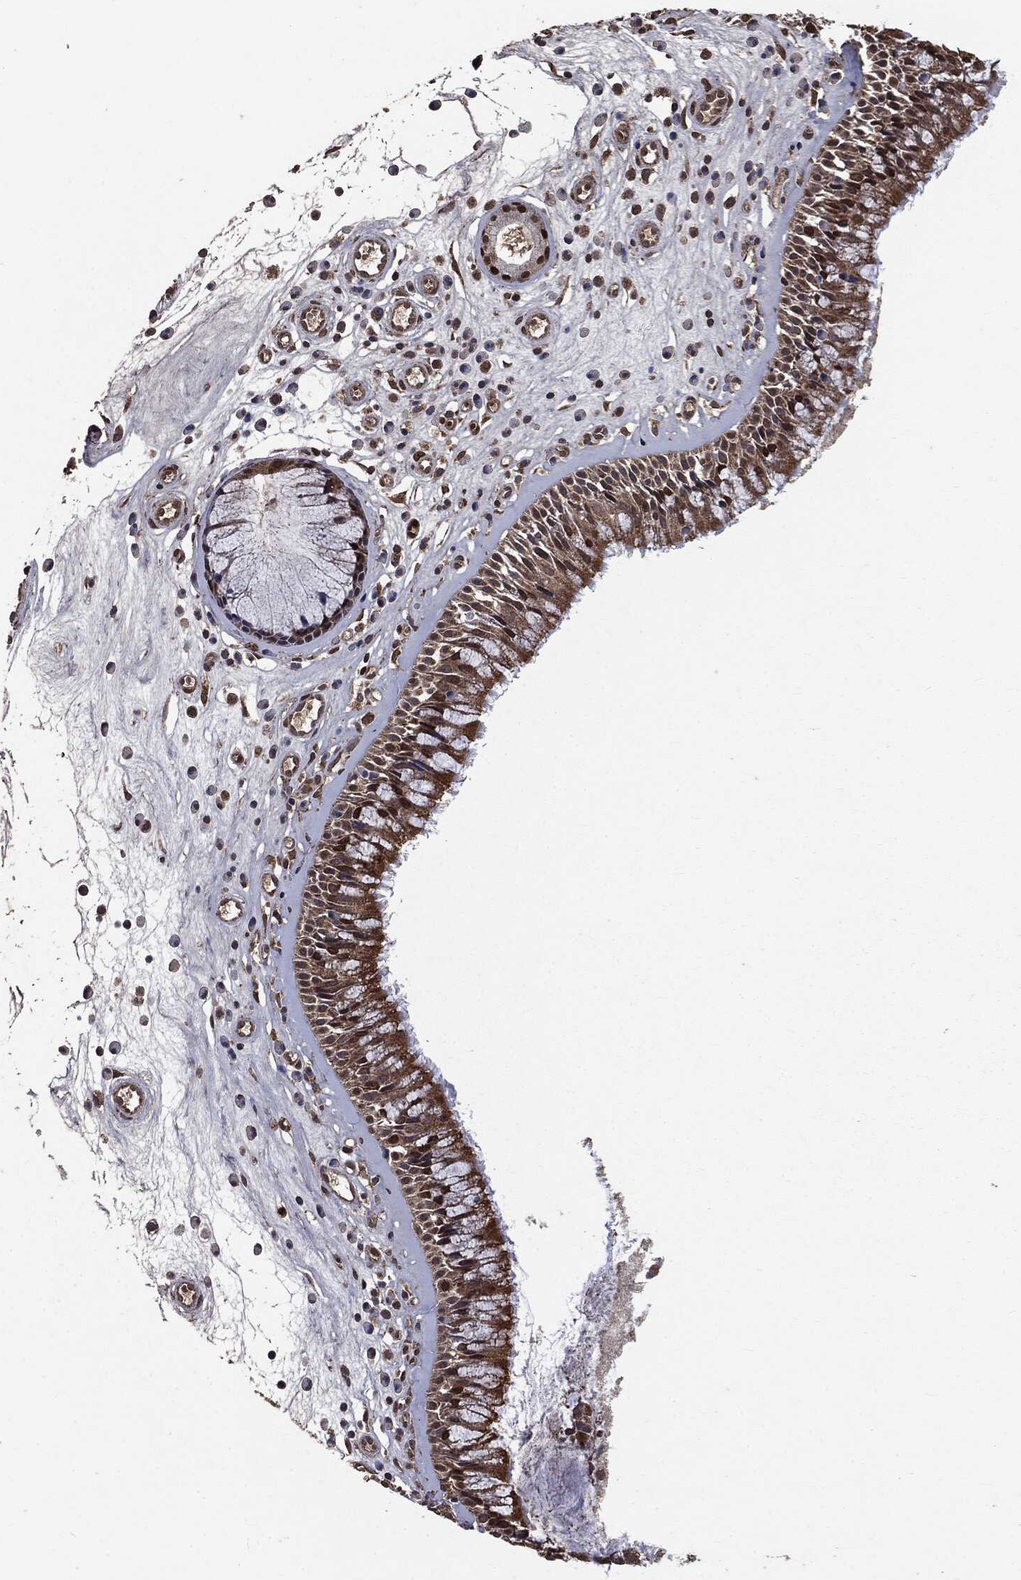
{"staining": {"intensity": "strong", "quantity": "25%-75%", "location": "cytoplasmic/membranous,nuclear"}, "tissue": "nasopharynx", "cell_type": "Respiratory epithelial cells", "image_type": "normal", "snomed": [{"axis": "morphology", "description": "Normal tissue, NOS"}, {"axis": "topography", "description": "Nasopharynx"}], "caption": "IHC image of unremarkable nasopharynx: human nasopharynx stained using immunohistochemistry (IHC) exhibits high levels of strong protein expression localized specifically in the cytoplasmic/membranous,nuclear of respiratory epithelial cells, appearing as a cytoplasmic/membranous,nuclear brown color.", "gene": "PPP6R2", "patient": {"sex": "male", "age": 57}}